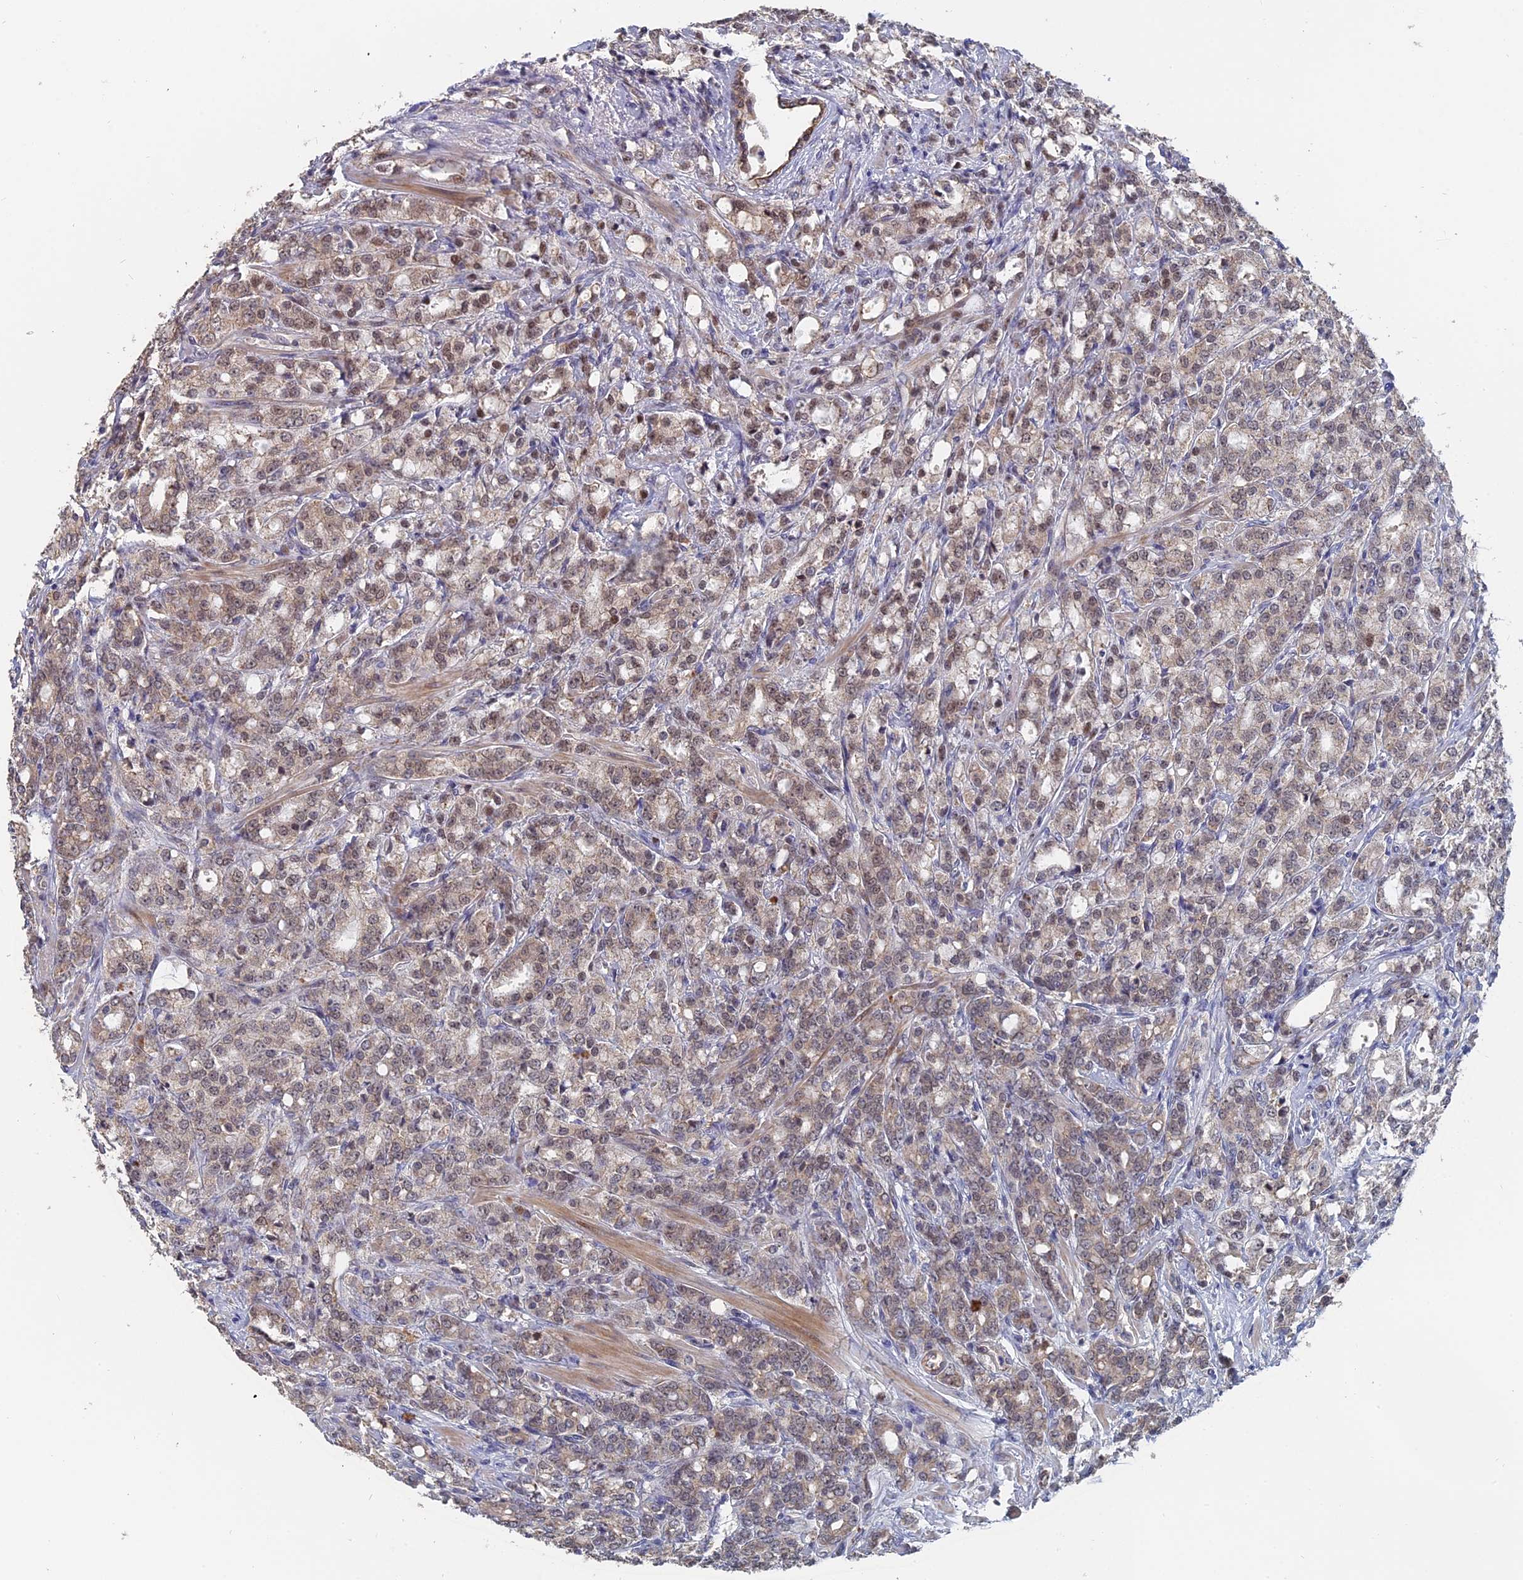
{"staining": {"intensity": "weak", "quantity": "25%-75%", "location": "cytoplasmic/membranous"}, "tissue": "prostate cancer", "cell_type": "Tumor cells", "image_type": "cancer", "snomed": [{"axis": "morphology", "description": "Adenocarcinoma, High grade"}, {"axis": "topography", "description": "Prostate"}], "caption": "Immunohistochemistry (IHC) photomicrograph of neoplastic tissue: human prostate cancer stained using immunohistochemistry shows low levels of weak protein expression localized specifically in the cytoplasmic/membranous of tumor cells, appearing as a cytoplasmic/membranous brown color.", "gene": "SLC33A1", "patient": {"sex": "male", "age": 62}}